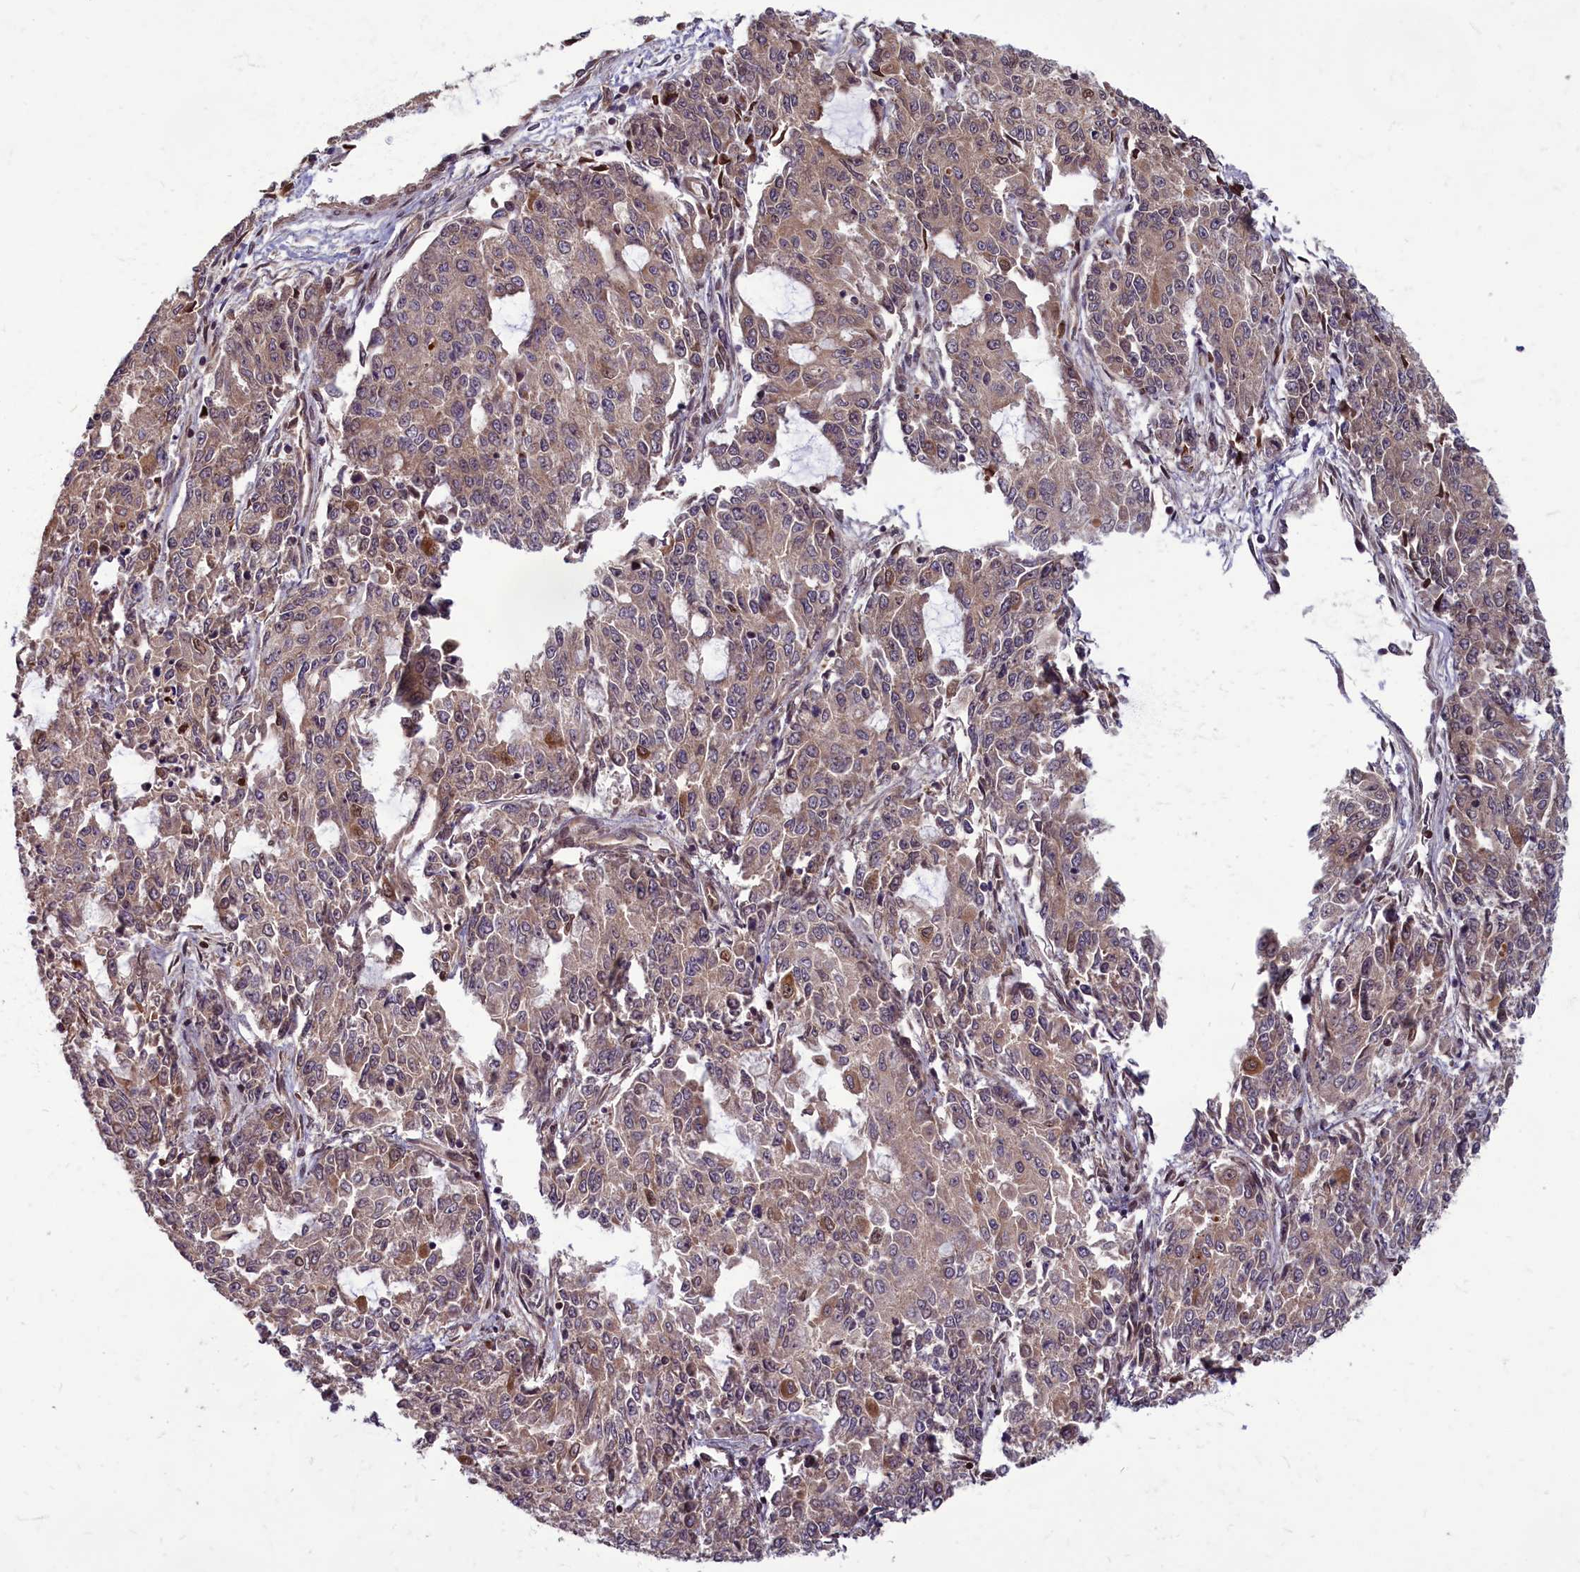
{"staining": {"intensity": "moderate", "quantity": ">75%", "location": "cytoplasmic/membranous"}, "tissue": "endometrial cancer", "cell_type": "Tumor cells", "image_type": "cancer", "snomed": [{"axis": "morphology", "description": "Adenocarcinoma, NOS"}, {"axis": "topography", "description": "Endometrium"}], "caption": "This is a micrograph of immunohistochemistry (IHC) staining of adenocarcinoma (endometrial), which shows moderate staining in the cytoplasmic/membranous of tumor cells.", "gene": "MYCBP", "patient": {"sex": "female", "age": 50}}